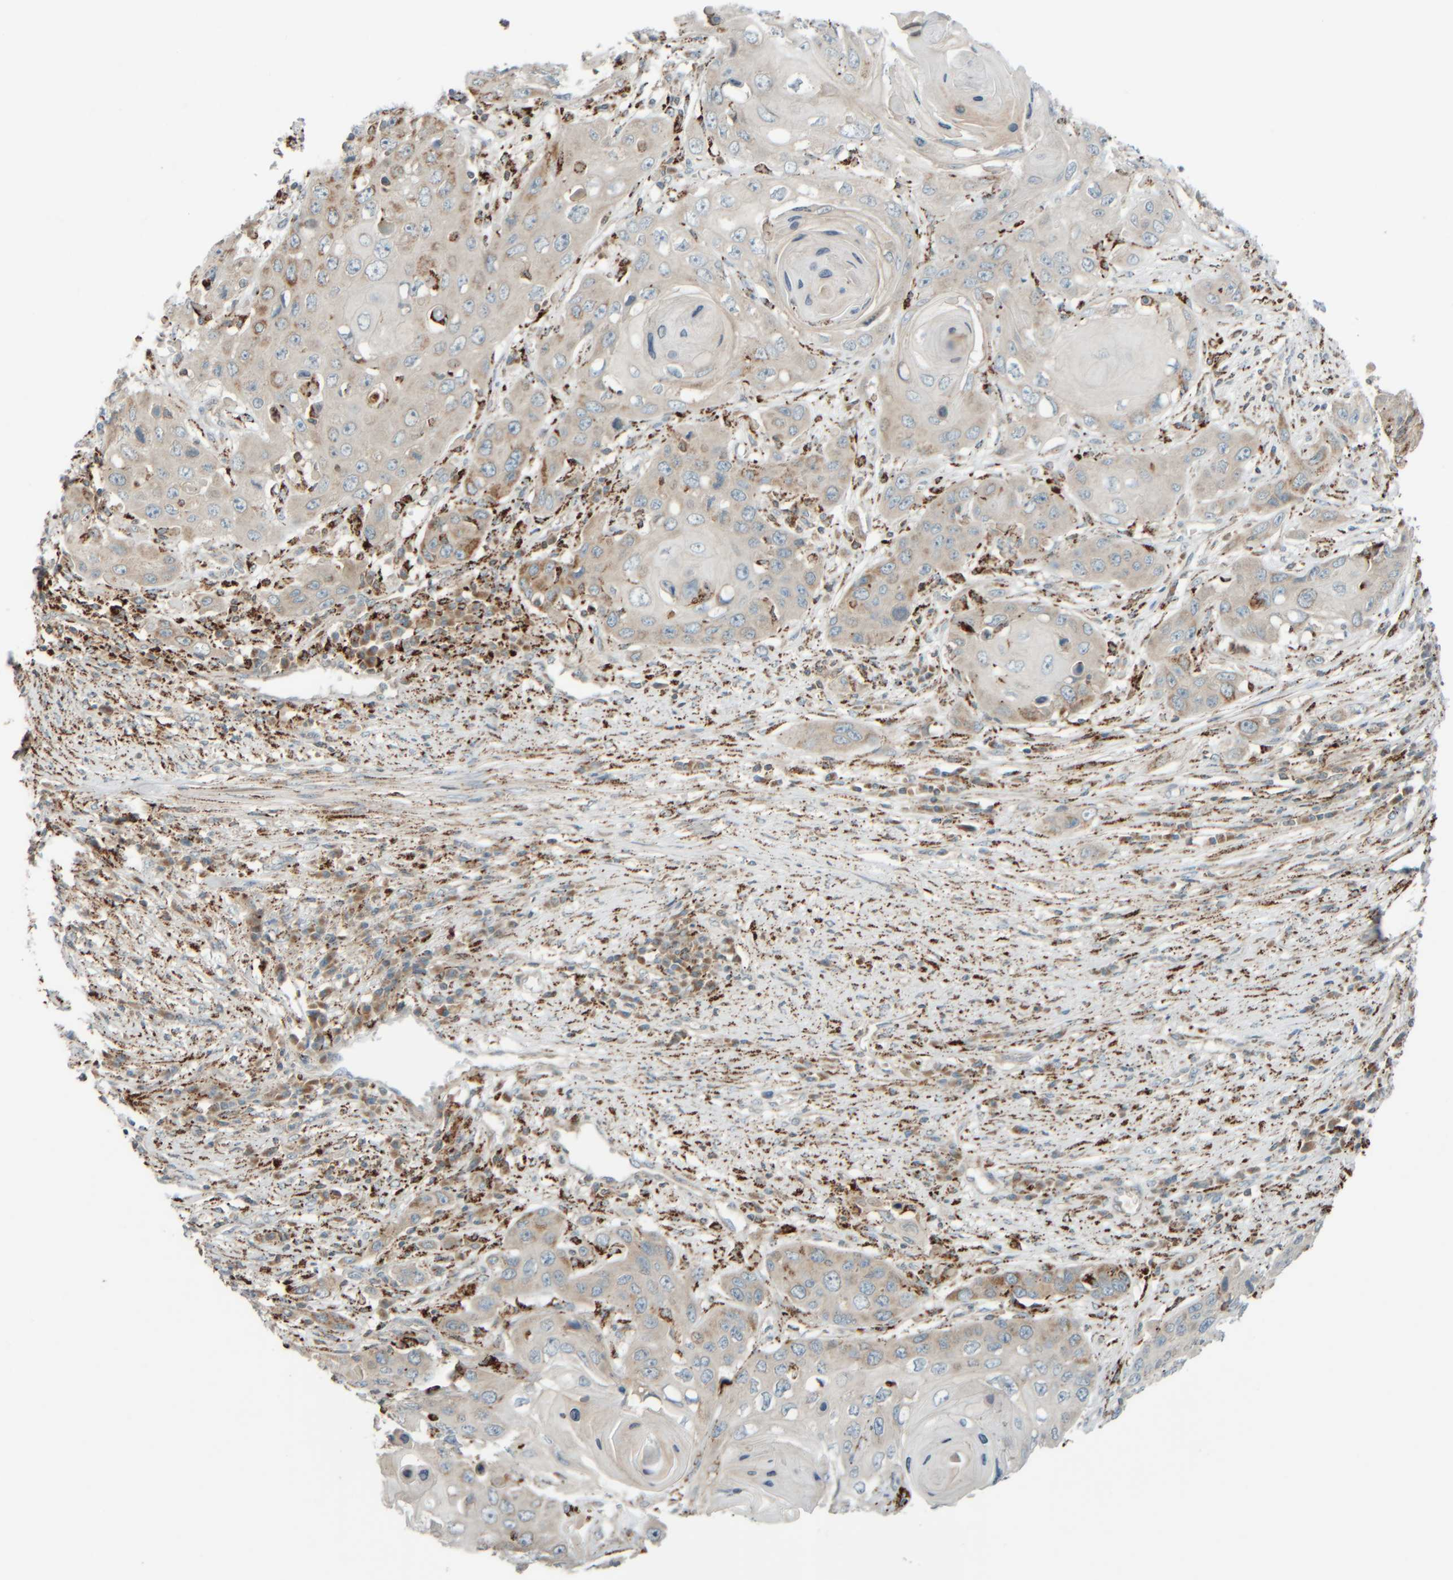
{"staining": {"intensity": "weak", "quantity": "25%-75%", "location": "cytoplasmic/membranous"}, "tissue": "skin cancer", "cell_type": "Tumor cells", "image_type": "cancer", "snomed": [{"axis": "morphology", "description": "Squamous cell carcinoma, NOS"}, {"axis": "topography", "description": "Skin"}], "caption": "Weak cytoplasmic/membranous staining is appreciated in approximately 25%-75% of tumor cells in squamous cell carcinoma (skin). The protein of interest is shown in brown color, while the nuclei are stained blue.", "gene": "SPAG5", "patient": {"sex": "male", "age": 55}}